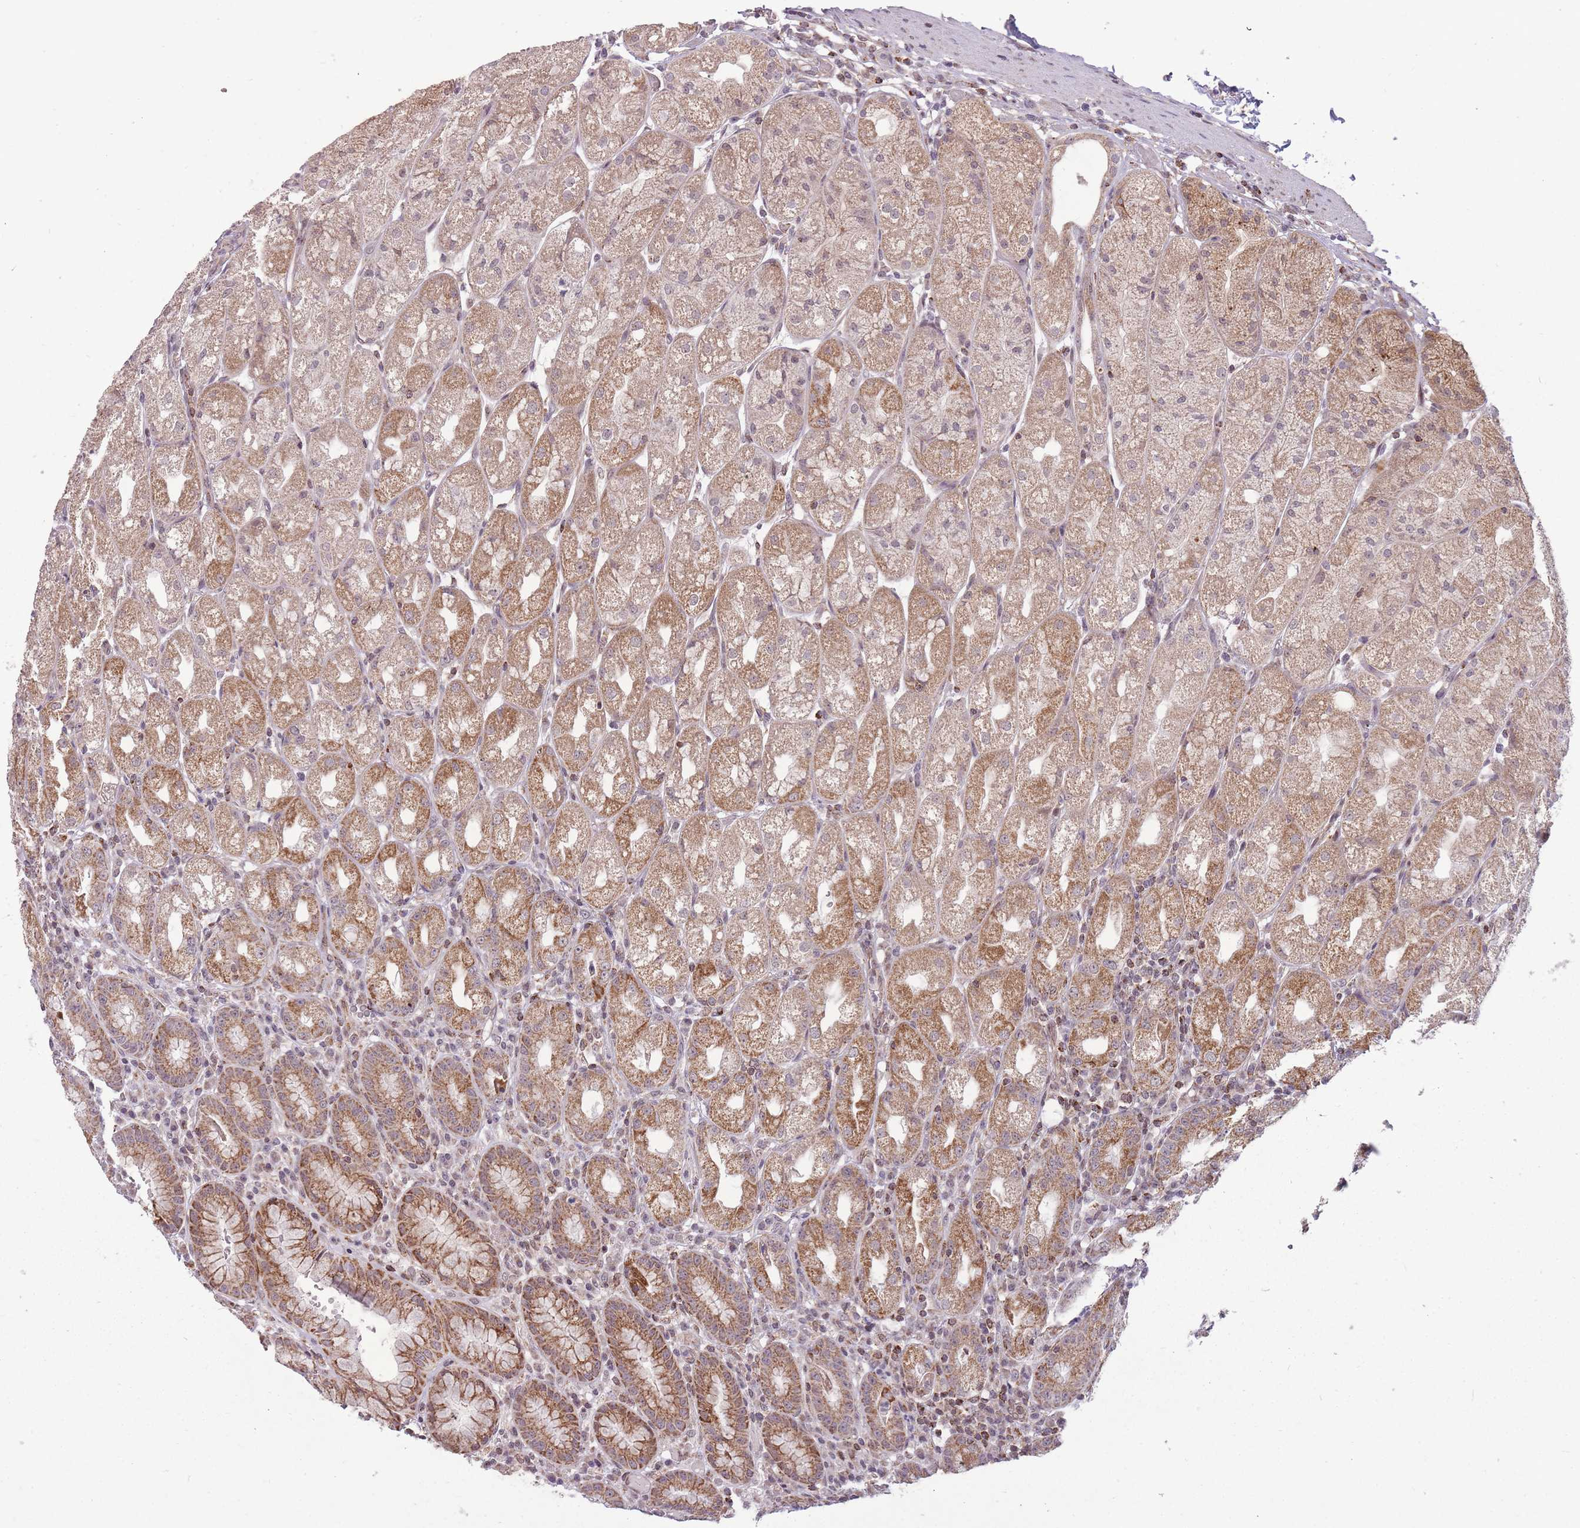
{"staining": {"intensity": "moderate", "quantity": ">75%", "location": "cytoplasmic/membranous"}, "tissue": "stomach", "cell_type": "Glandular cells", "image_type": "normal", "snomed": [{"axis": "morphology", "description": "Normal tissue, NOS"}, {"axis": "topography", "description": "Stomach, upper"}], "caption": "An immunohistochemistry photomicrograph of normal tissue is shown. Protein staining in brown labels moderate cytoplasmic/membranous positivity in stomach within glandular cells.", "gene": "DPYSL4", "patient": {"sex": "male", "age": 52}}